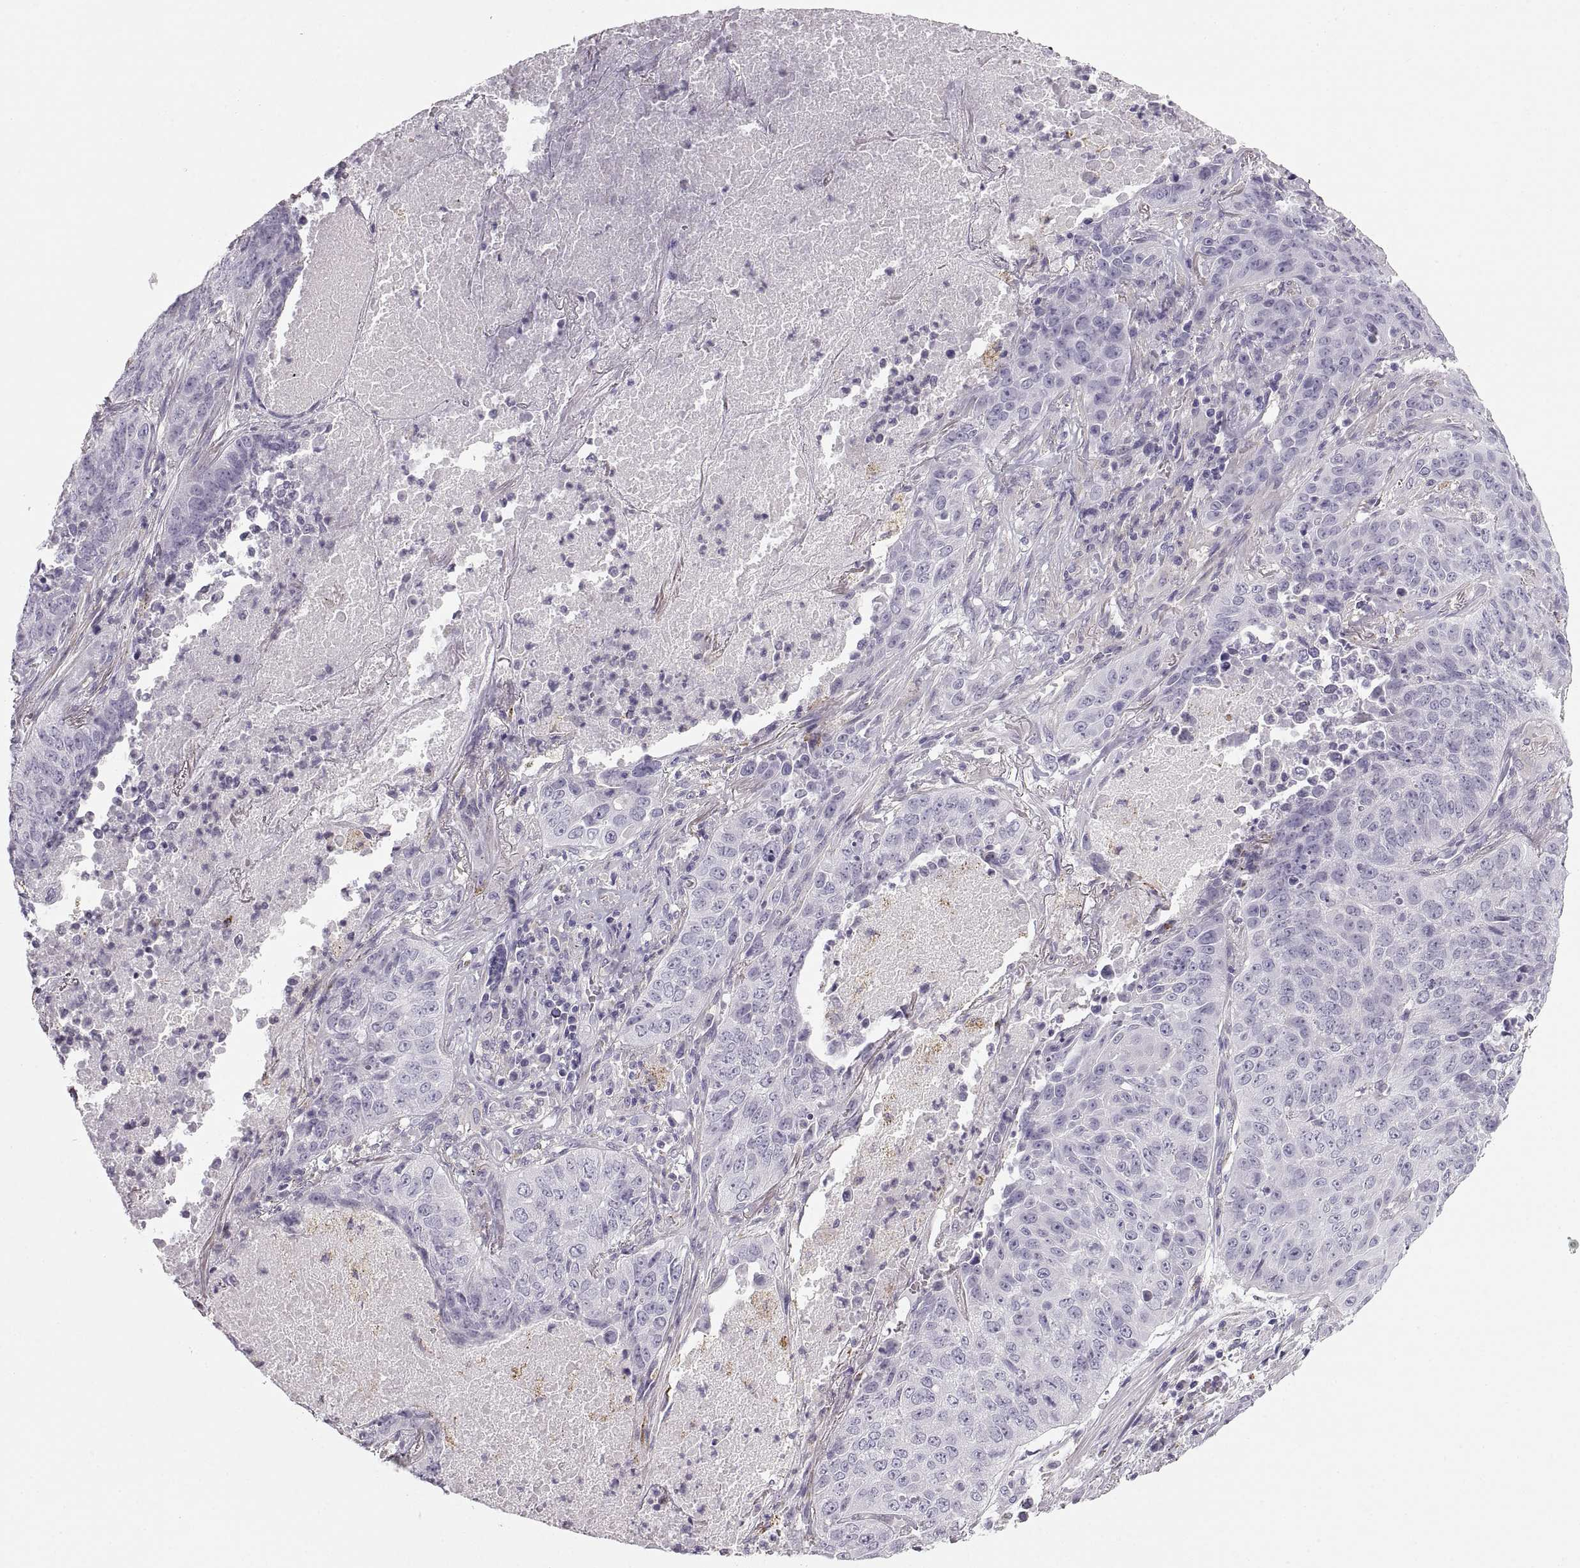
{"staining": {"intensity": "negative", "quantity": "none", "location": "none"}, "tissue": "lung cancer", "cell_type": "Tumor cells", "image_type": "cancer", "snomed": [{"axis": "morphology", "description": "Normal tissue, NOS"}, {"axis": "morphology", "description": "Squamous cell carcinoma, NOS"}, {"axis": "topography", "description": "Bronchus"}, {"axis": "topography", "description": "Lung"}], "caption": "An immunohistochemistry (IHC) micrograph of lung squamous cell carcinoma is shown. There is no staining in tumor cells of lung squamous cell carcinoma.", "gene": "COL9A3", "patient": {"sex": "male", "age": 64}}